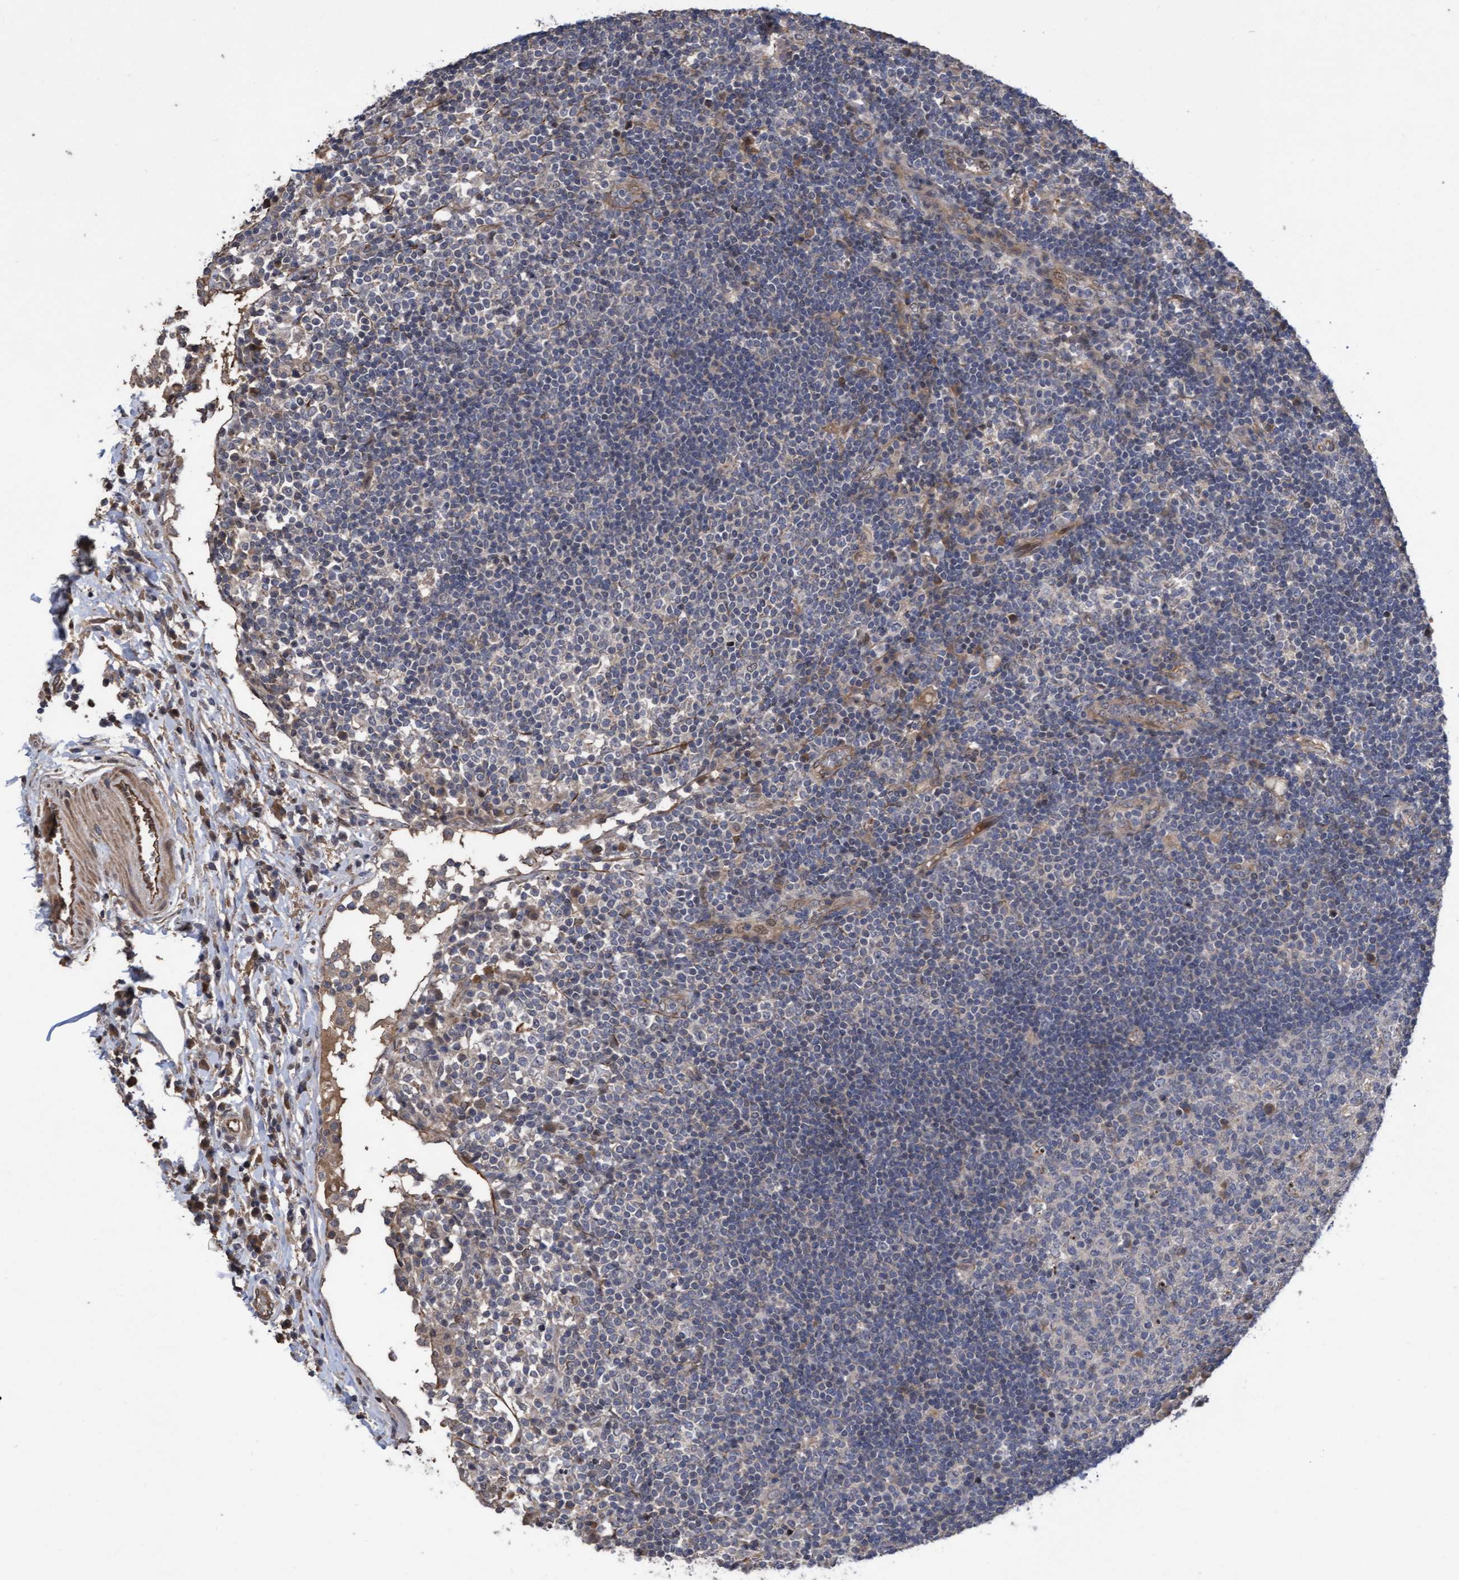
{"staining": {"intensity": "negative", "quantity": "none", "location": "none"}, "tissue": "lymph node", "cell_type": "Germinal center cells", "image_type": "normal", "snomed": [{"axis": "morphology", "description": "Normal tissue, NOS"}, {"axis": "topography", "description": "Lymph node"}], "caption": "Histopathology image shows no protein expression in germinal center cells of normal lymph node. The staining was performed using DAB to visualize the protein expression in brown, while the nuclei were stained in blue with hematoxylin (Magnification: 20x).", "gene": "COBL", "patient": {"sex": "female", "age": 53}}